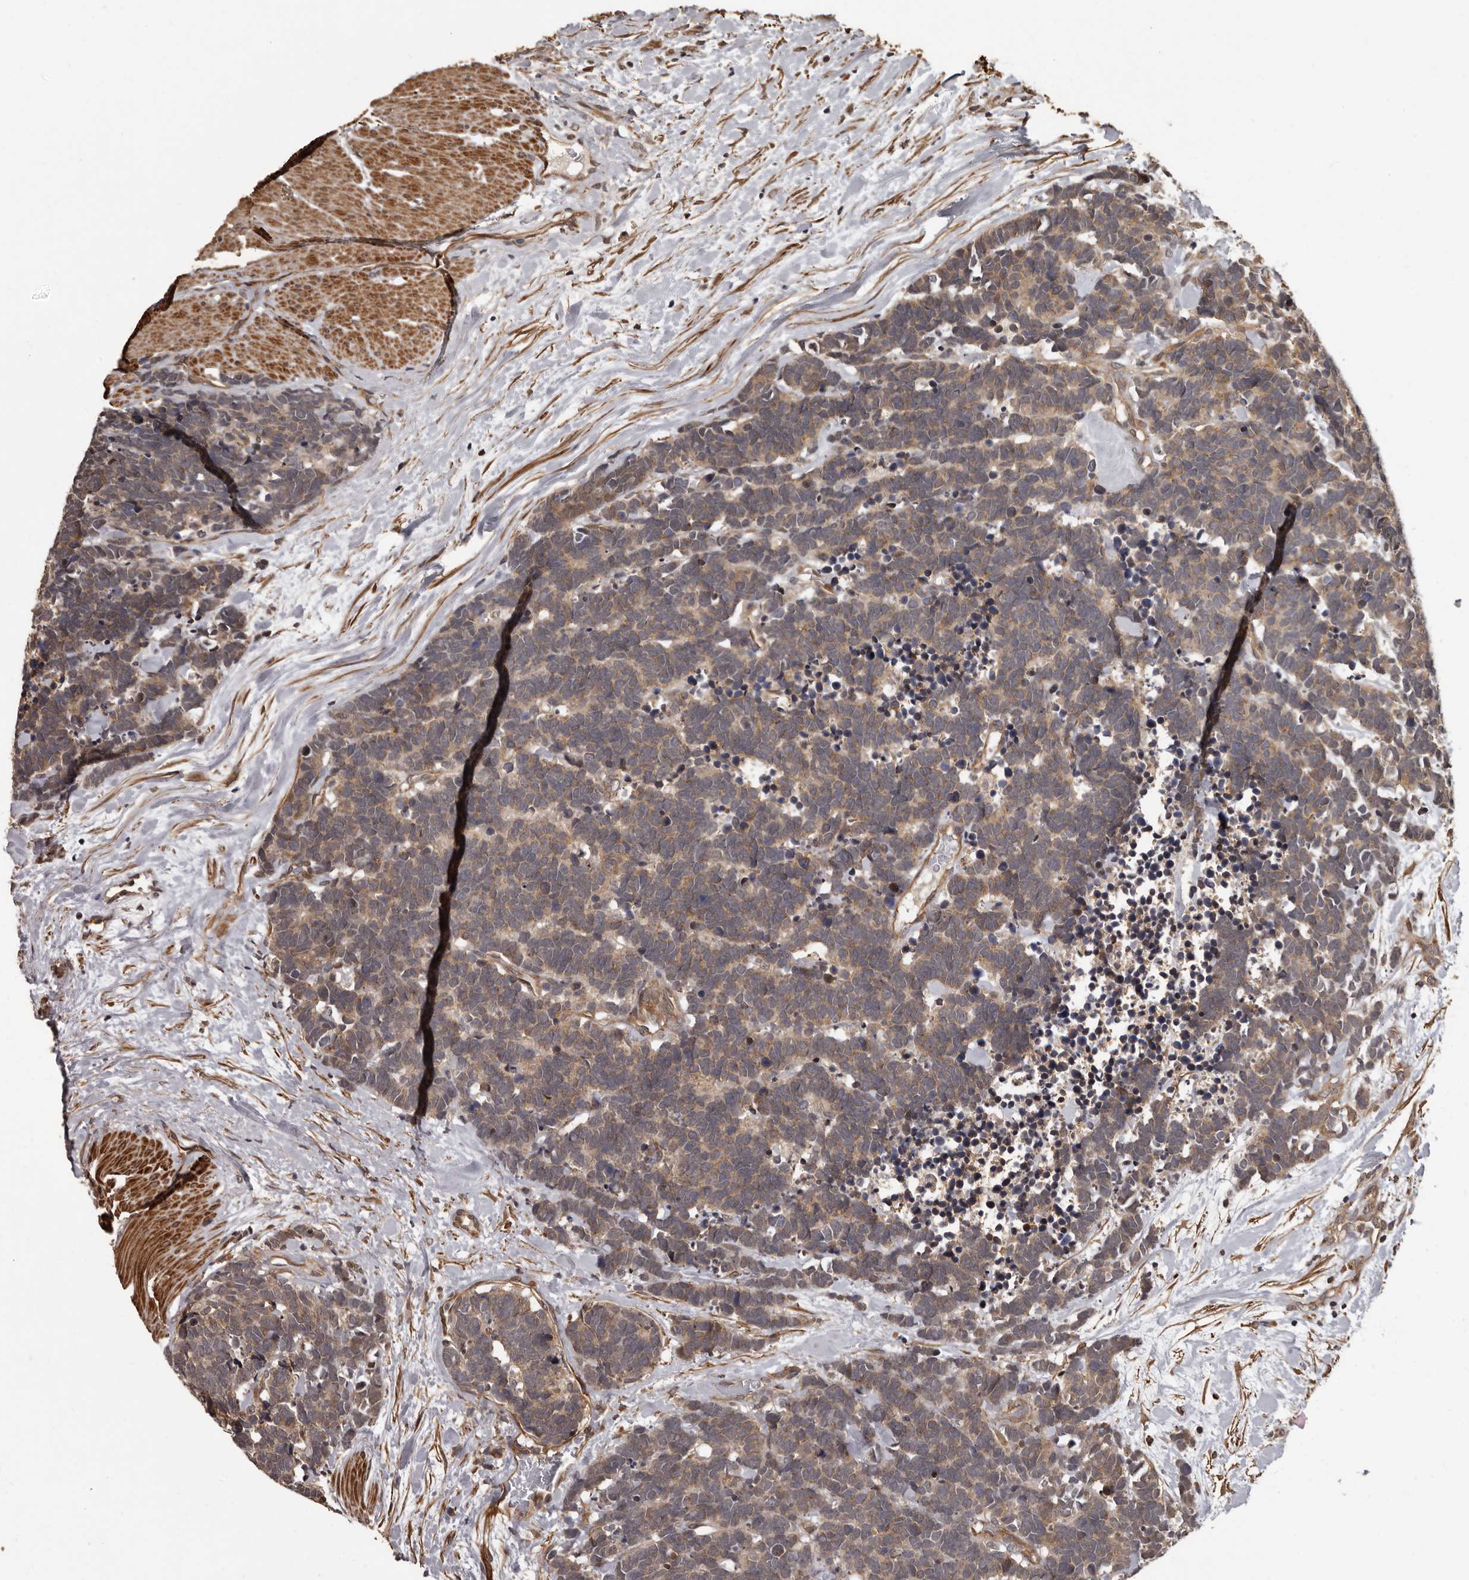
{"staining": {"intensity": "weak", "quantity": ">75%", "location": "cytoplasmic/membranous"}, "tissue": "carcinoid", "cell_type": "Tumor cells", "image_type": "cancer", "snomed": [{"axis": "morphology", "description": "Carcinoma, NOS"}, {"axis": "morphology", "description": "Carcinoid, malignant, NOS"}, {"axis": "topography", "description": "Urinary bladder"}], "caption": "About >75% of tumor cells in carcinoid display weak cytoplasmic/membranous protein positivity as visualized by brown immunohistochemical staining.", "gene": "SLITRK6", "patient": {"sex": "male", "age": 57}}